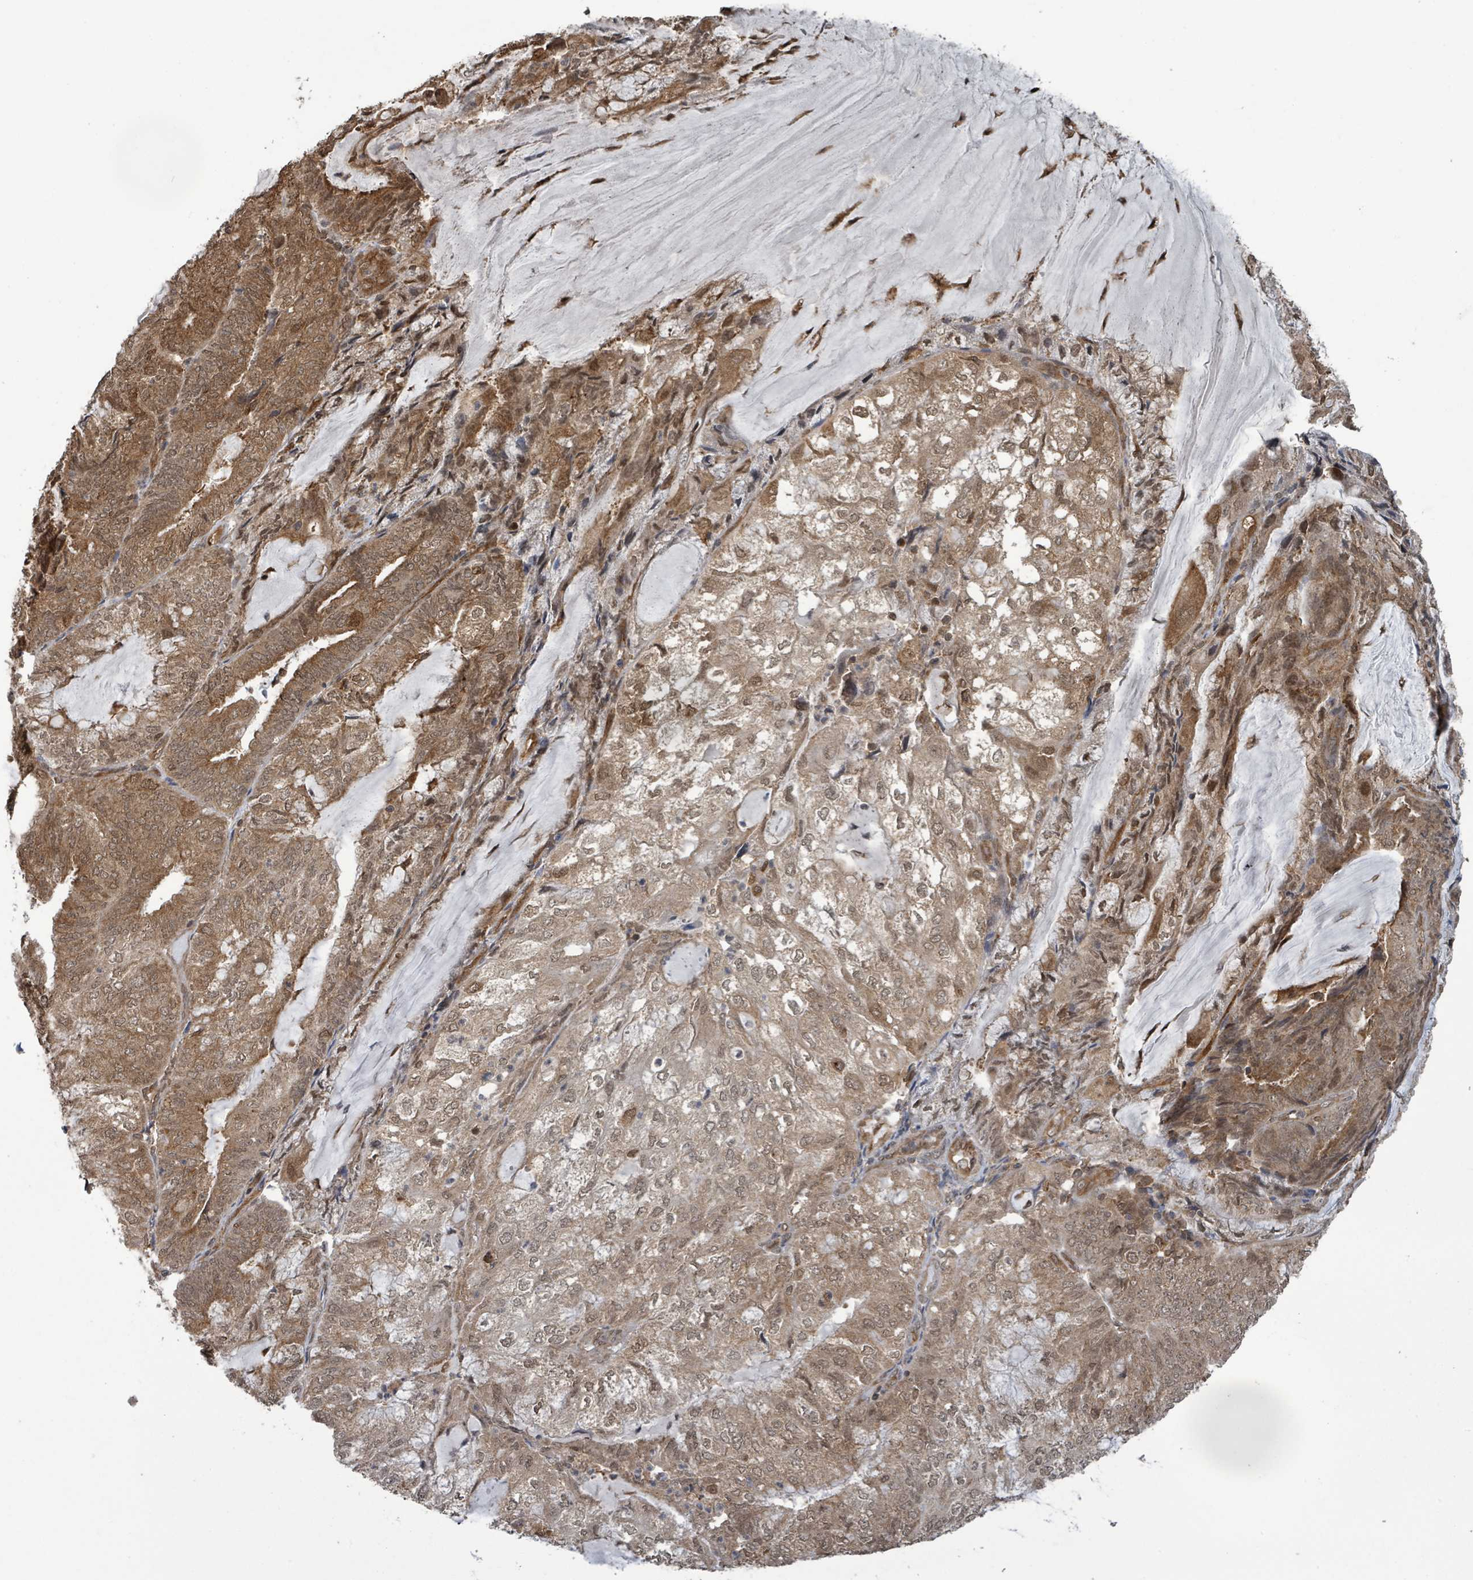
{"staining": {"intensity": "moderate", "quantity": ">75%", "location": "cytoplasmic/membranous,nuclear"}, "tissue": "endometrial cancer", "cell_type": "Tumor cells", "image_type": "cancer", "snomed": [{"axis": "morphology", "description": "Adenocarcinoma, NOS"}, {"axis": "topography", "description": "Endometrium"}], "caption": "High-power microscopy captured an immunohistochemistry (IHC) photomicrograph of adenocarcinoma (endometrial), revealing moderate cytoplasmic/membranous and nuclear positivity in approximately >75% of tumor cells.", "gene": "KLC1", "patient": {"sex": "female", "age": 81}}